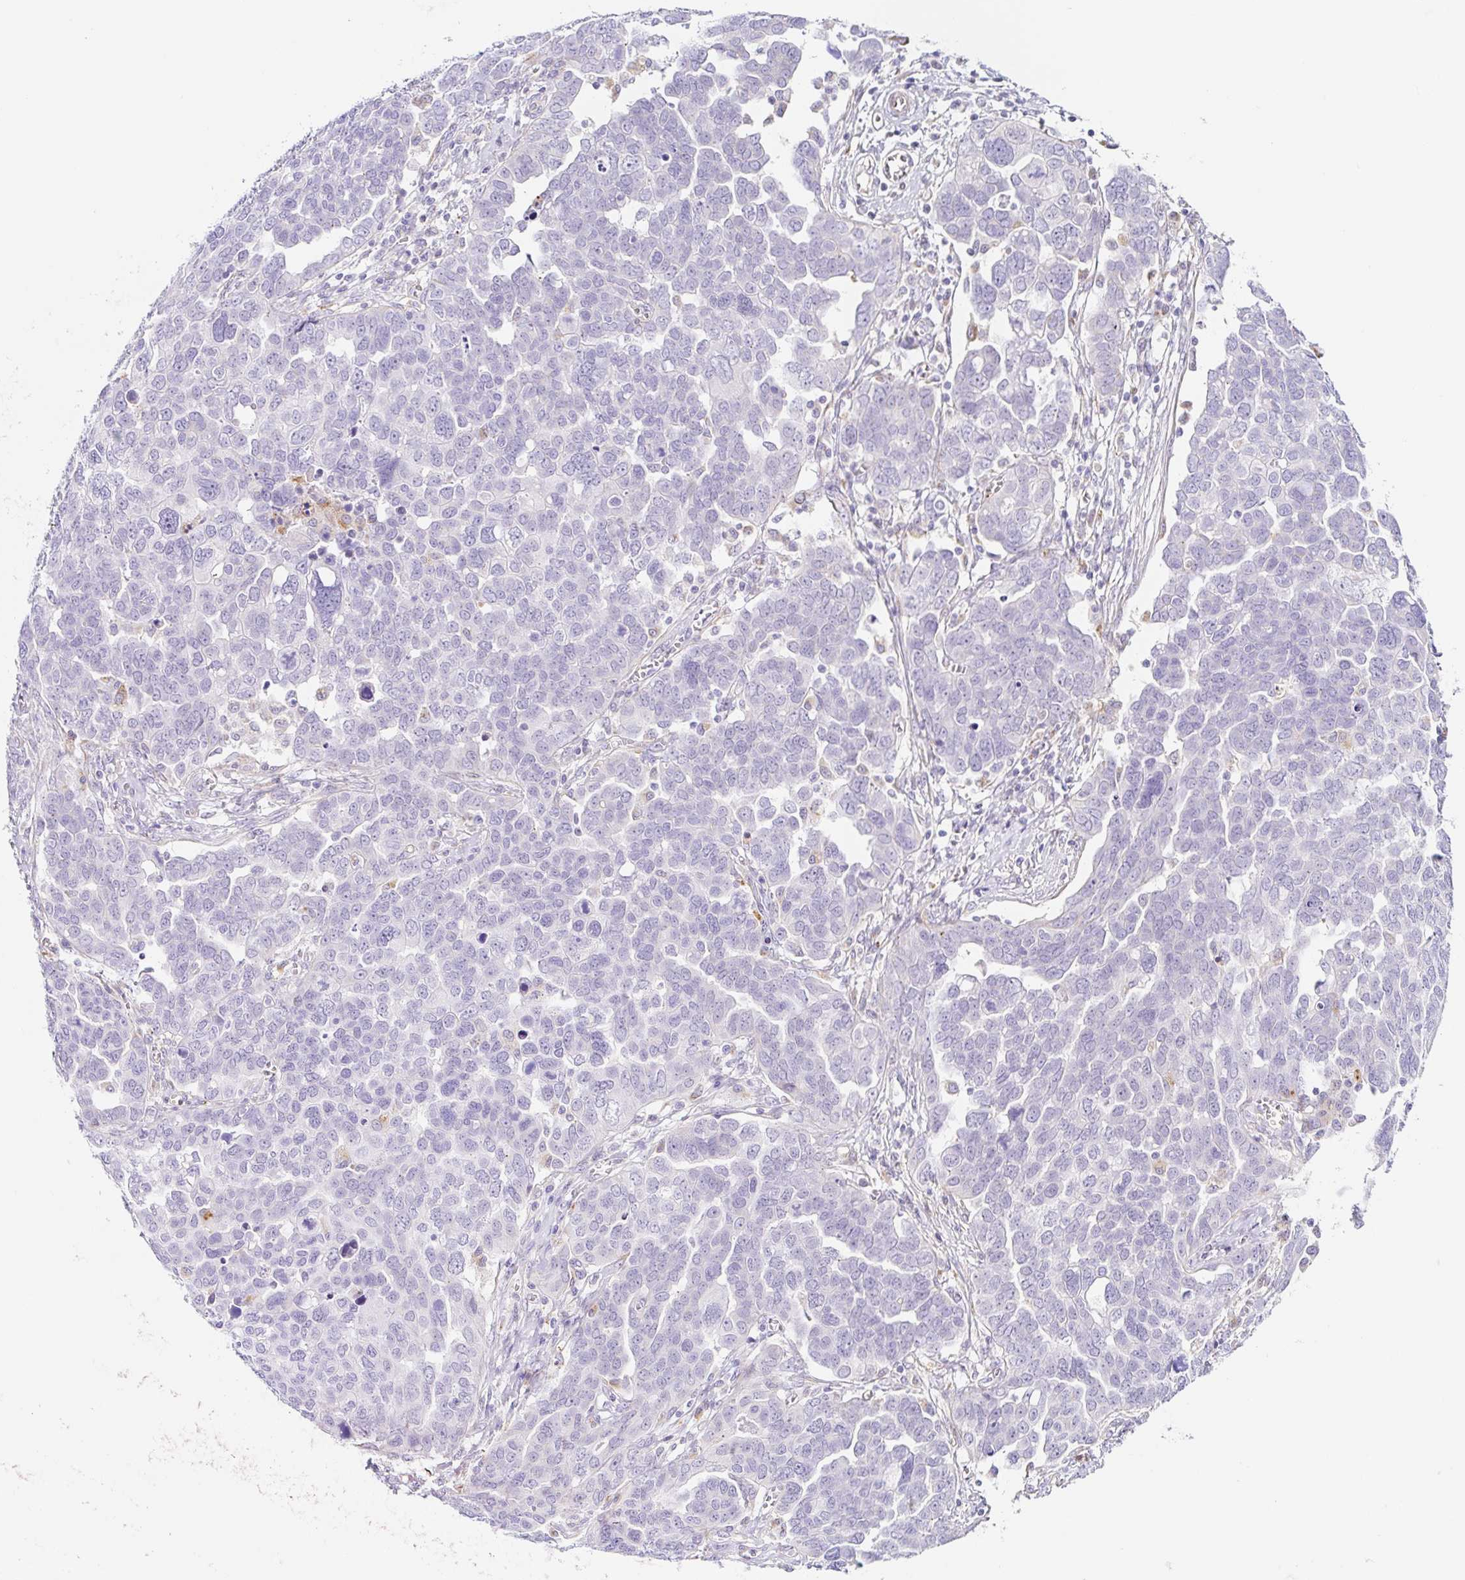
{"staining": {"intensity": "negative", "quantity": "none", "location": "none"}, "tissue": "ovarian cancer", "cell_type": "Tumor cells", "image_type": "cancer", "snomed": [{"axis": "morphology", "description": "Cystadenocarcinoma, serous, NOS"}, {"axis": "topography", "description": "Ovary"}], "caption": "IHC micrograph of neoplastic tissue: ovarian serous cystadenocarcinoma stained with DAB (3,3'-diaminobenzidine) shows no significant protein expression in tumor cells.", "gene": "DKK4", "patient": {"sex": "female", "age": 59}}